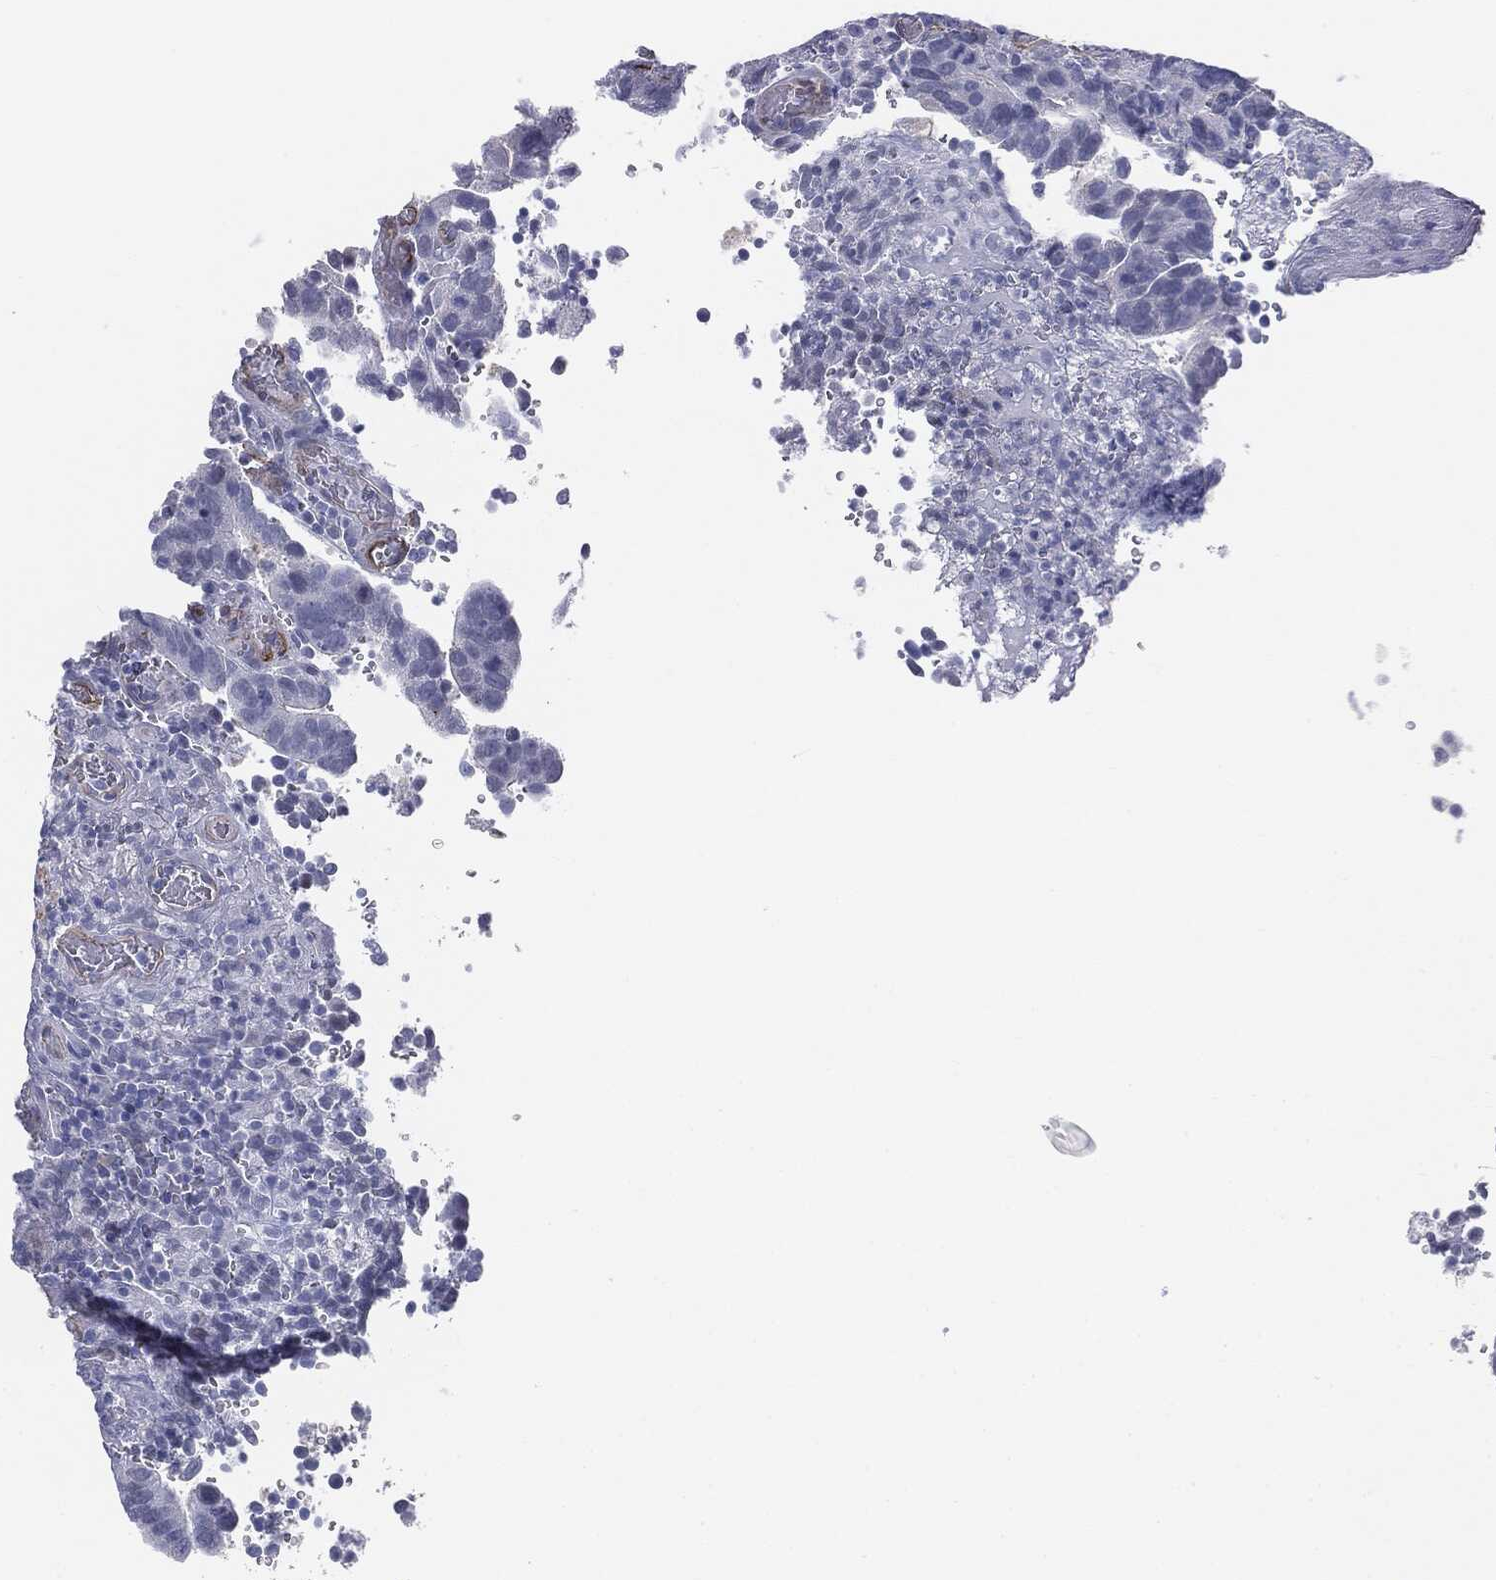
{"staining": {"intensity": "negative", "quantity": "none", "location": "none"}, "tissue": "colorectal cancer", "cell_type": "Tumor cells", "image_type": "cancer", "snomed": [{"axis": "morphology", "description": "Adenocarcinoma, NOS"}, {"axis": "topography", "description": "Colon"}], "caption": "Tumor cells are negative for brown protein staining in colorectal adenocarcinoma.", "gene": "MUC5AC", "patient": {"sex": "female", "age": 56}}